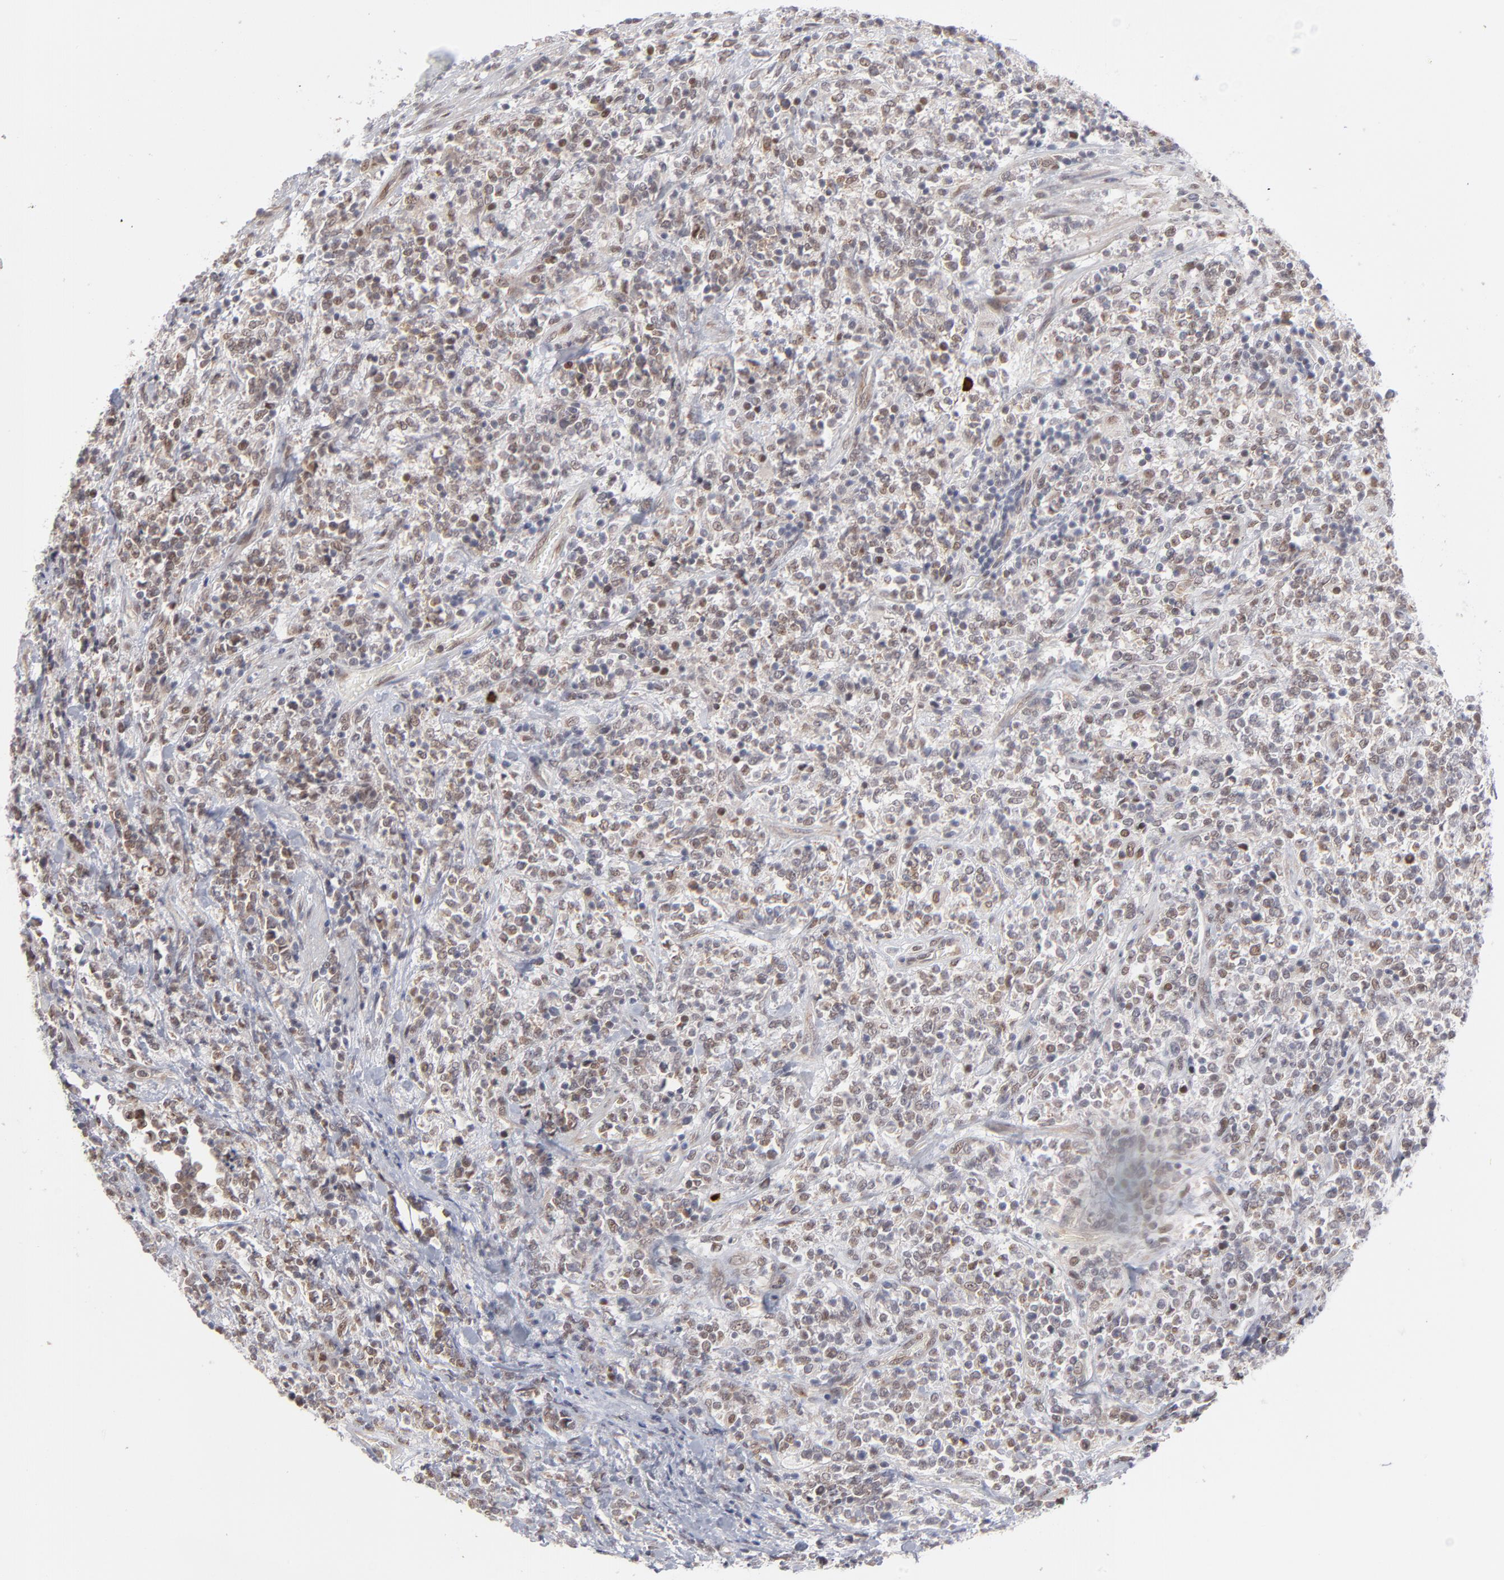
{"staining": {"intensity": "moderate", "quantity": ">75%", "location": "nuclear"}, "tissue": "lymphoma", "cell_type": "Tumor cells", "image_type": "cancer", "snomed": [{"axis": "morphology", "description": "Malignant lymphoma, non-Hodgkin's type, High grade"}, {"axis": "topography", "description": "Soft tissue"}], "caption": "Protein staining demonstrates moderate nuclear expression in about >75% of tumor cells in malignant lymphoma, non-Hodgkin's type (high-grade).", "gene": "NBN", "patient": {"sex": "male", "age": 18}}